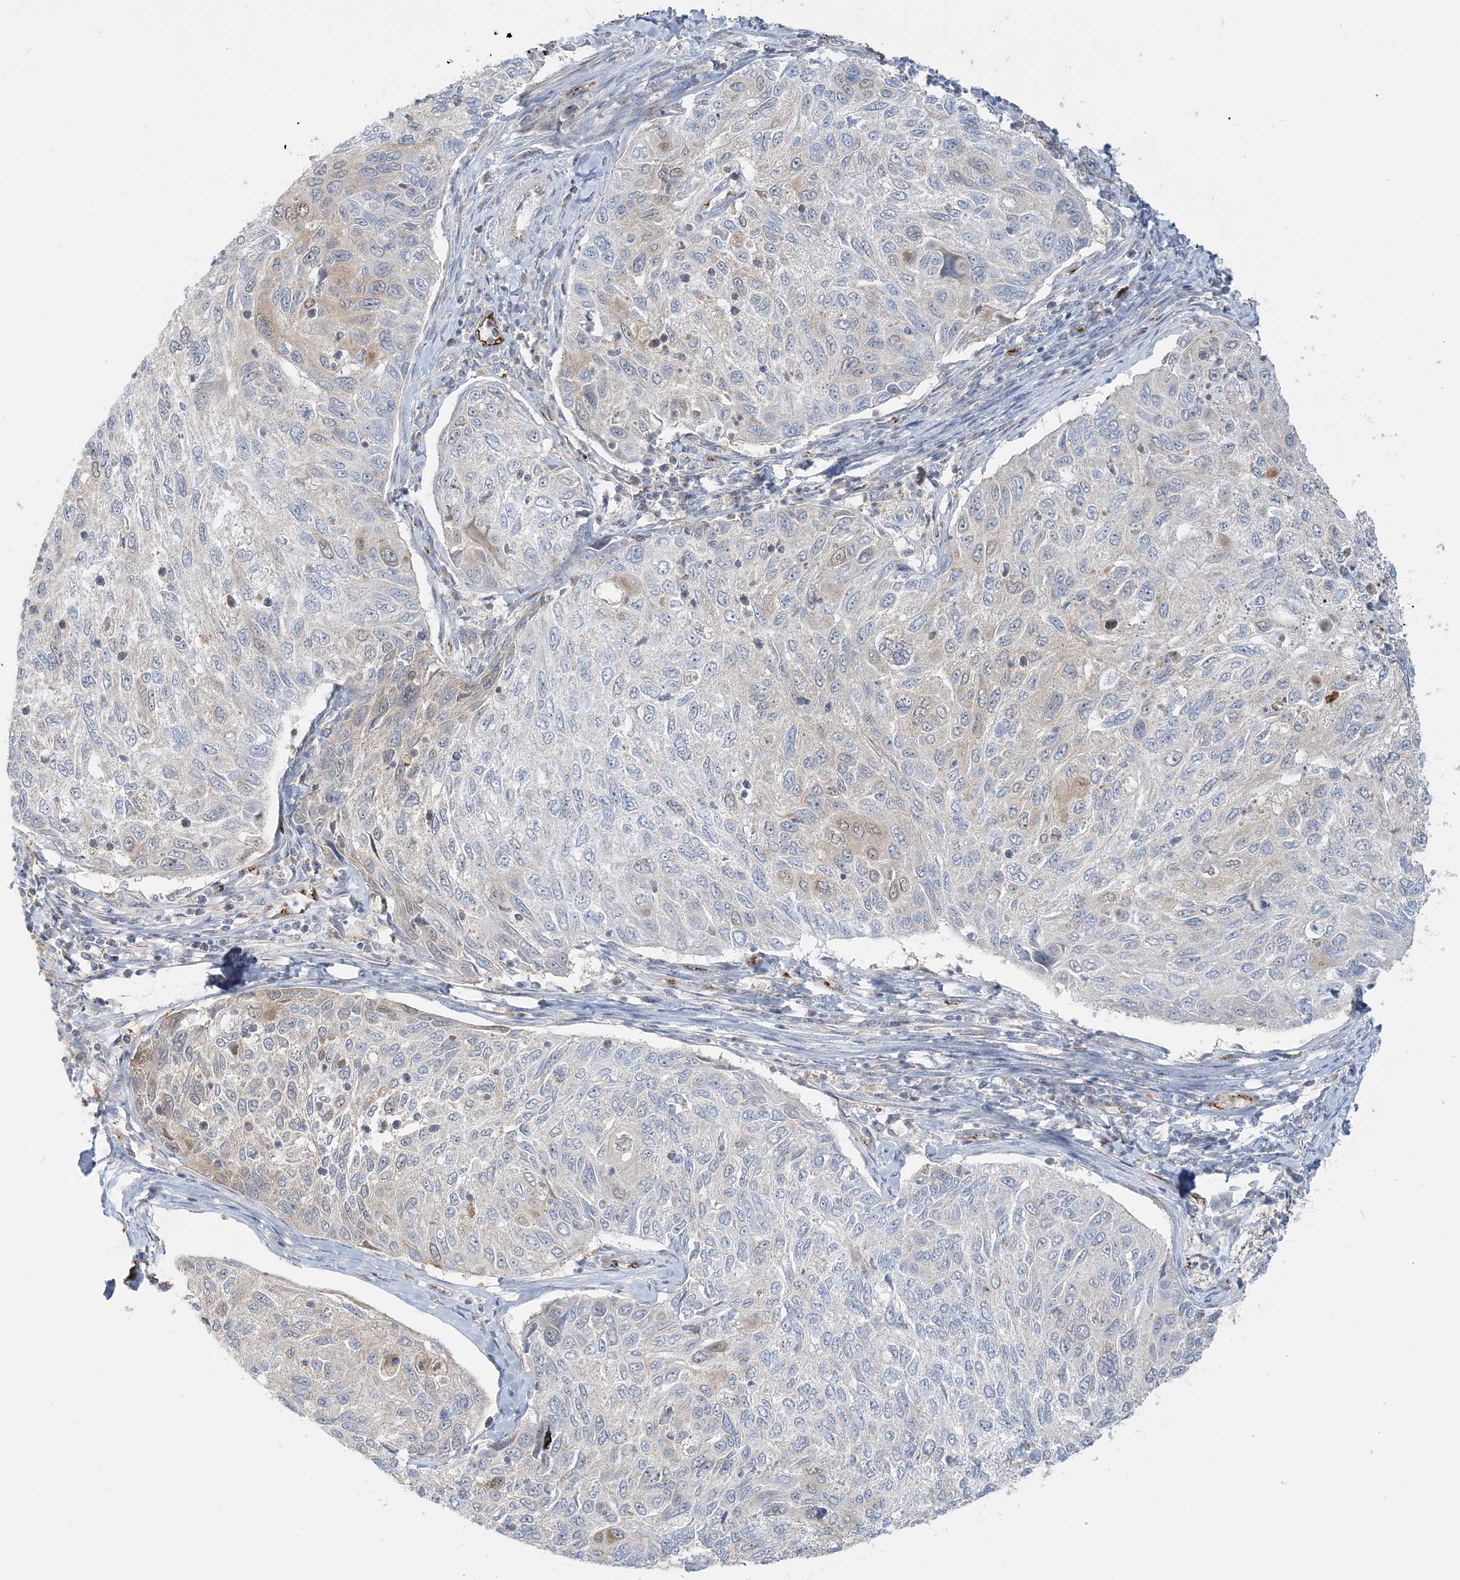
{"staining": {"intensity": "weak", "quantity": "<25%", "location": "cytoplasmic/membranous"}, "tissue": "cervical cancer", "cell_type": "Tumor cells", "image_type": "cancer", "snomed": [{"axis": "morphology", "description": "Squamous cell carcinoma, NOS"}, {"axis": "topography", "description": "Cervix"}], "caption": "A photomicrograph of cervical cancer (squamous cell carcinoma) stained for a protein displays no brown staining in tumor cells. Brightfield microscopy of immunohistochemistry (IHC) stained with DAB (brown) and hematoxylin (blue), captured at high magnification.", "gene": "INPP1", "patient": {"sex": "female", "age": 70}}